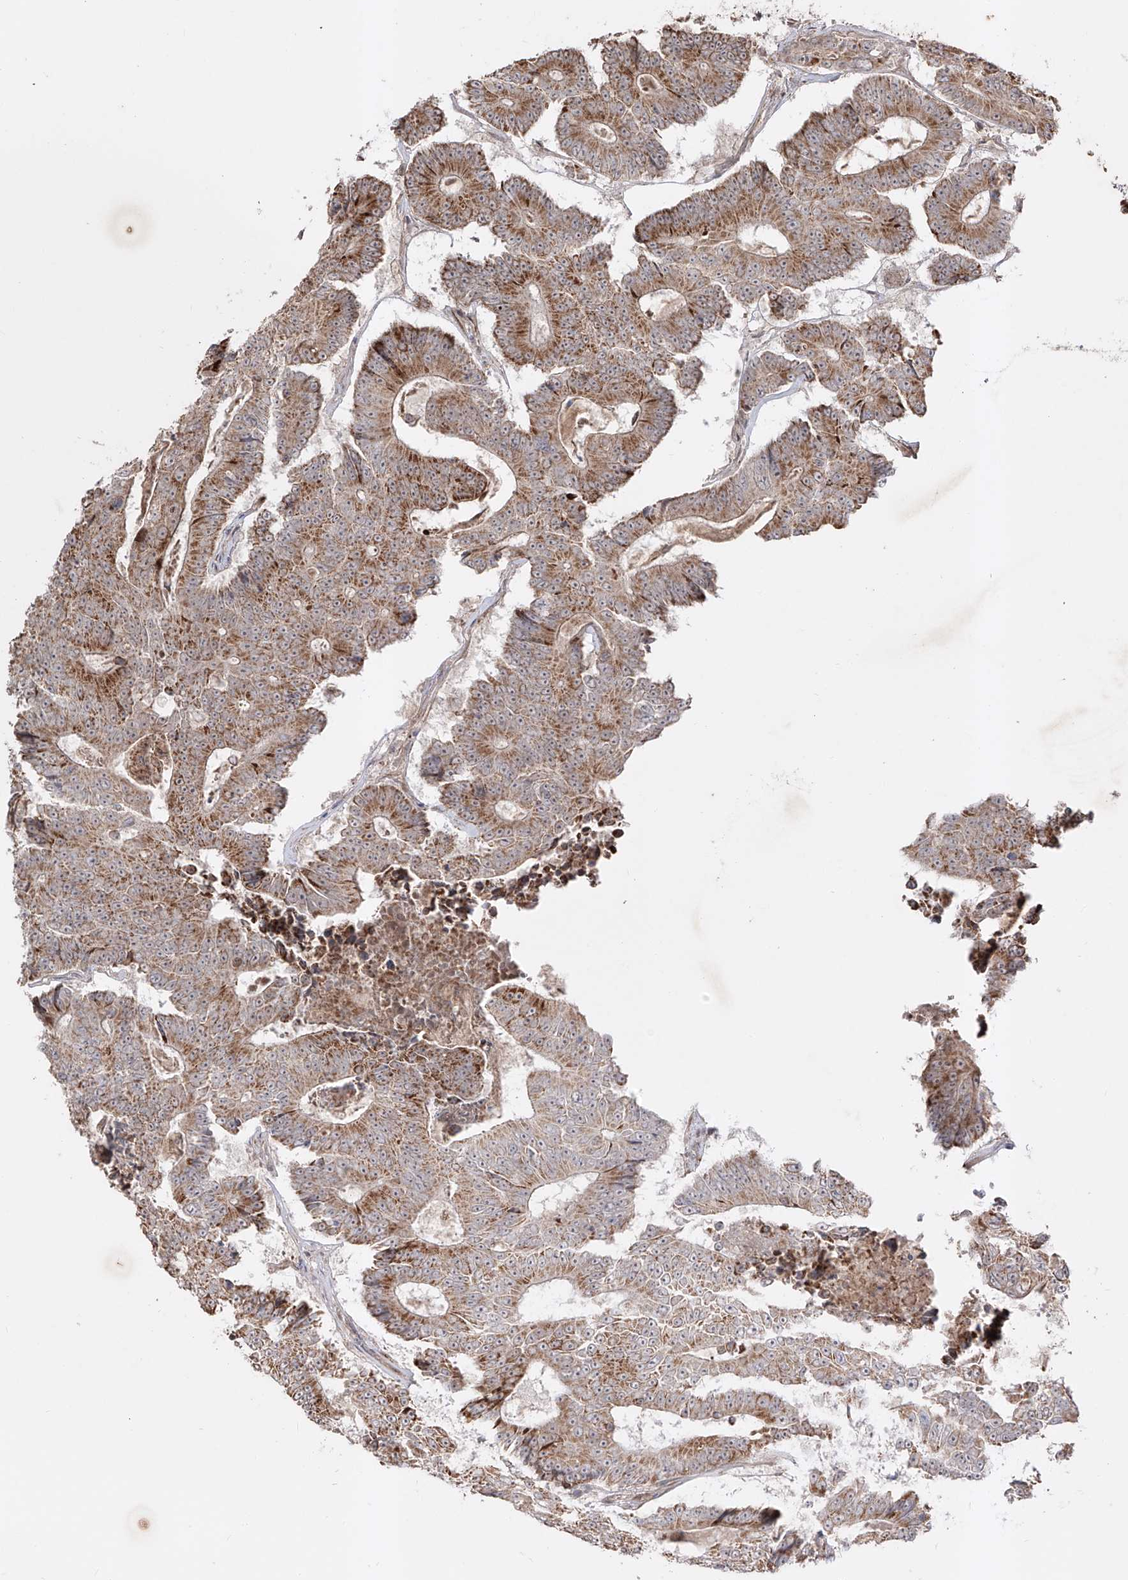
{"staining": {"intensity": "moderate", "quantity": ">75%", "location": "cytoplasmic/membranous"}, "tissue": "colorectal cancer", "cell_type": "Tumor cells", "image_type": "cancer", "snomed": [{"axis": "morphology", "description": "Adenocarcinoma, NOS"}, {"axis": "topography", "description": "Colon"}], "caption": "Protein staining of colorectal cancer tissue demonstrates moderate cytoplasmic/membranous expression in approximately >75% of tumor cells.", "gene": "KDM1B", "patient": {"sex": "male", "age": 83}}